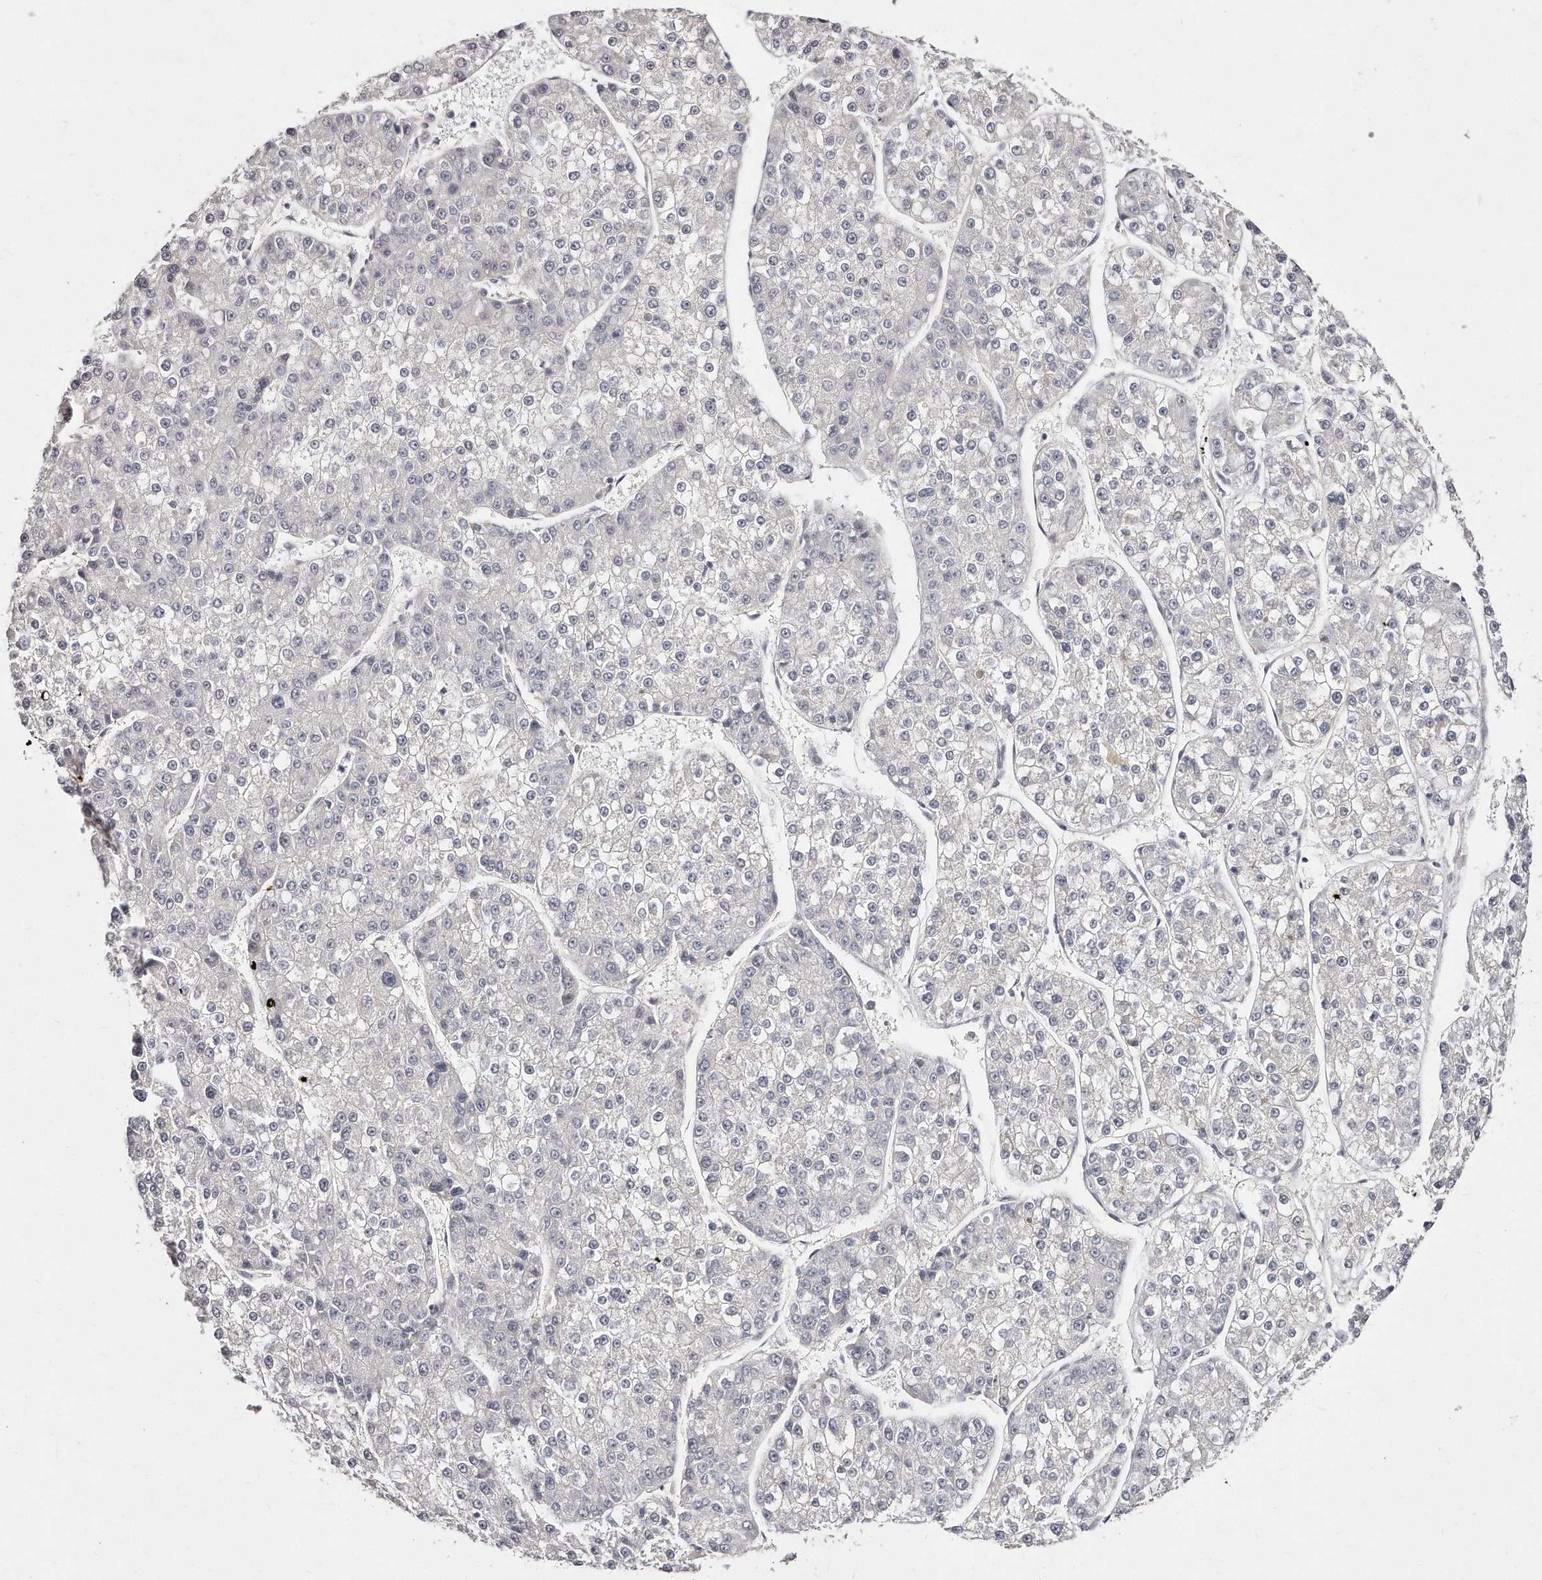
{"staining": {"intensity": "negative", "quantity": "none", "location": "none"}, "tissue": "liver cancer", "cell_type": "Tumor cells", "image_type": "cancer", "snomed": [{"axis": "morphology", "description": "Carcinoma, Hepatocellular, NOS"}, {"axis": "topography", "description": "Liver"}], "caption": "Tumor cells are negative for brown protein staining in liver hepatocellular carcinoma. Nuclei are stained in blue.", "gene": "CASZ1", "patient": {"sex": "female", "age": 73}}